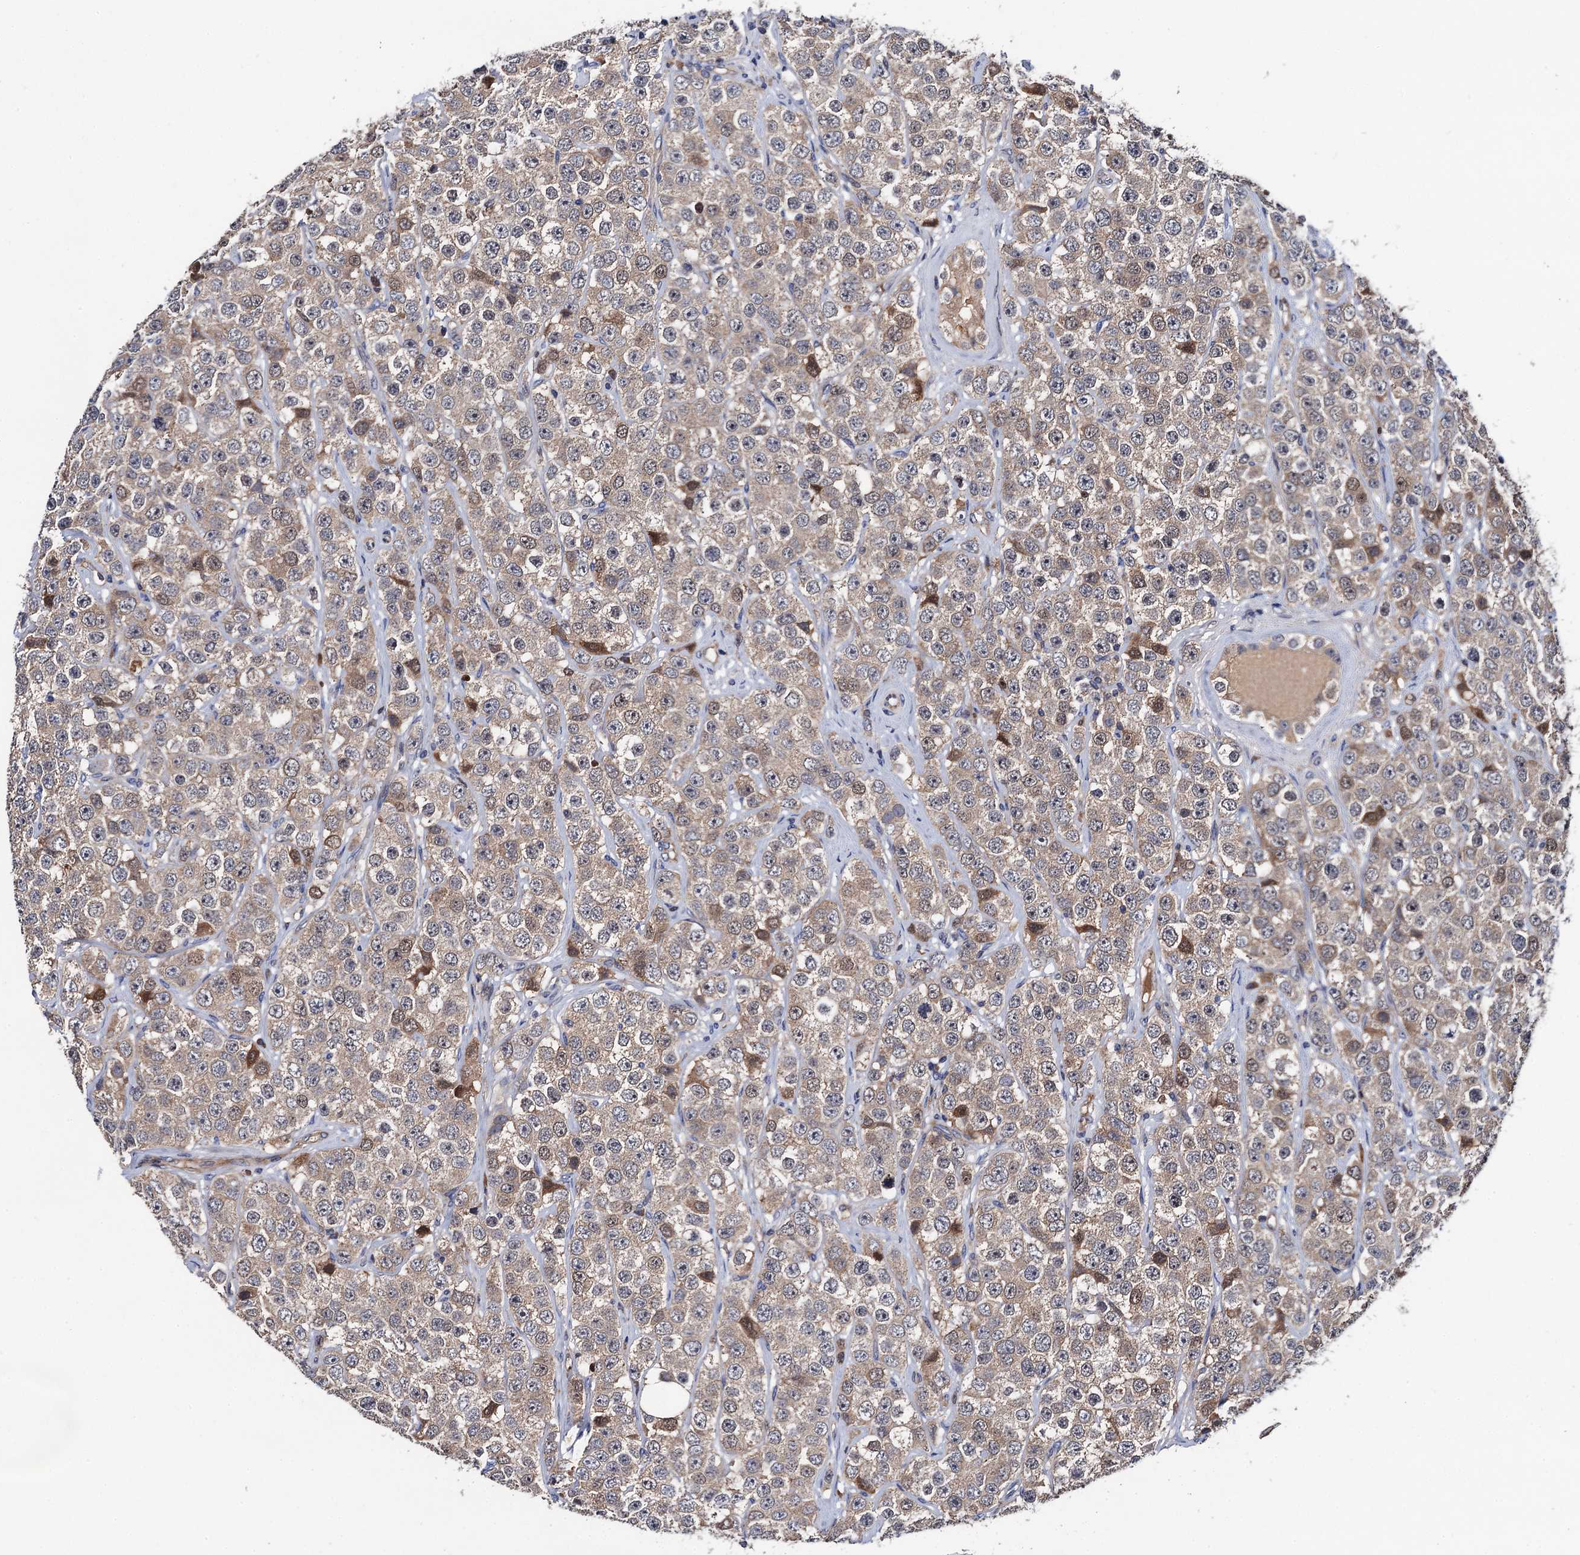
{"staining": {"intensity": "weak", "quantity": "<25%", "location": "cytoplasmic/membranous"}, "tissue": "testis cancer", "cell_type": "Tumor cells", "image_type": "cancer", "snomed": [{"axis": "morphology", "description": "Seminoma, NOS"}, {"axis": "topography", "description": "Testis"}], "caption": "A high-resolution micrograph shows IHC staining of testis cancer (seminoma), which reveals no significant expression in tumor cells.", "gene": "TRMT112", "patient": {"sex": "male", "age": 28}}